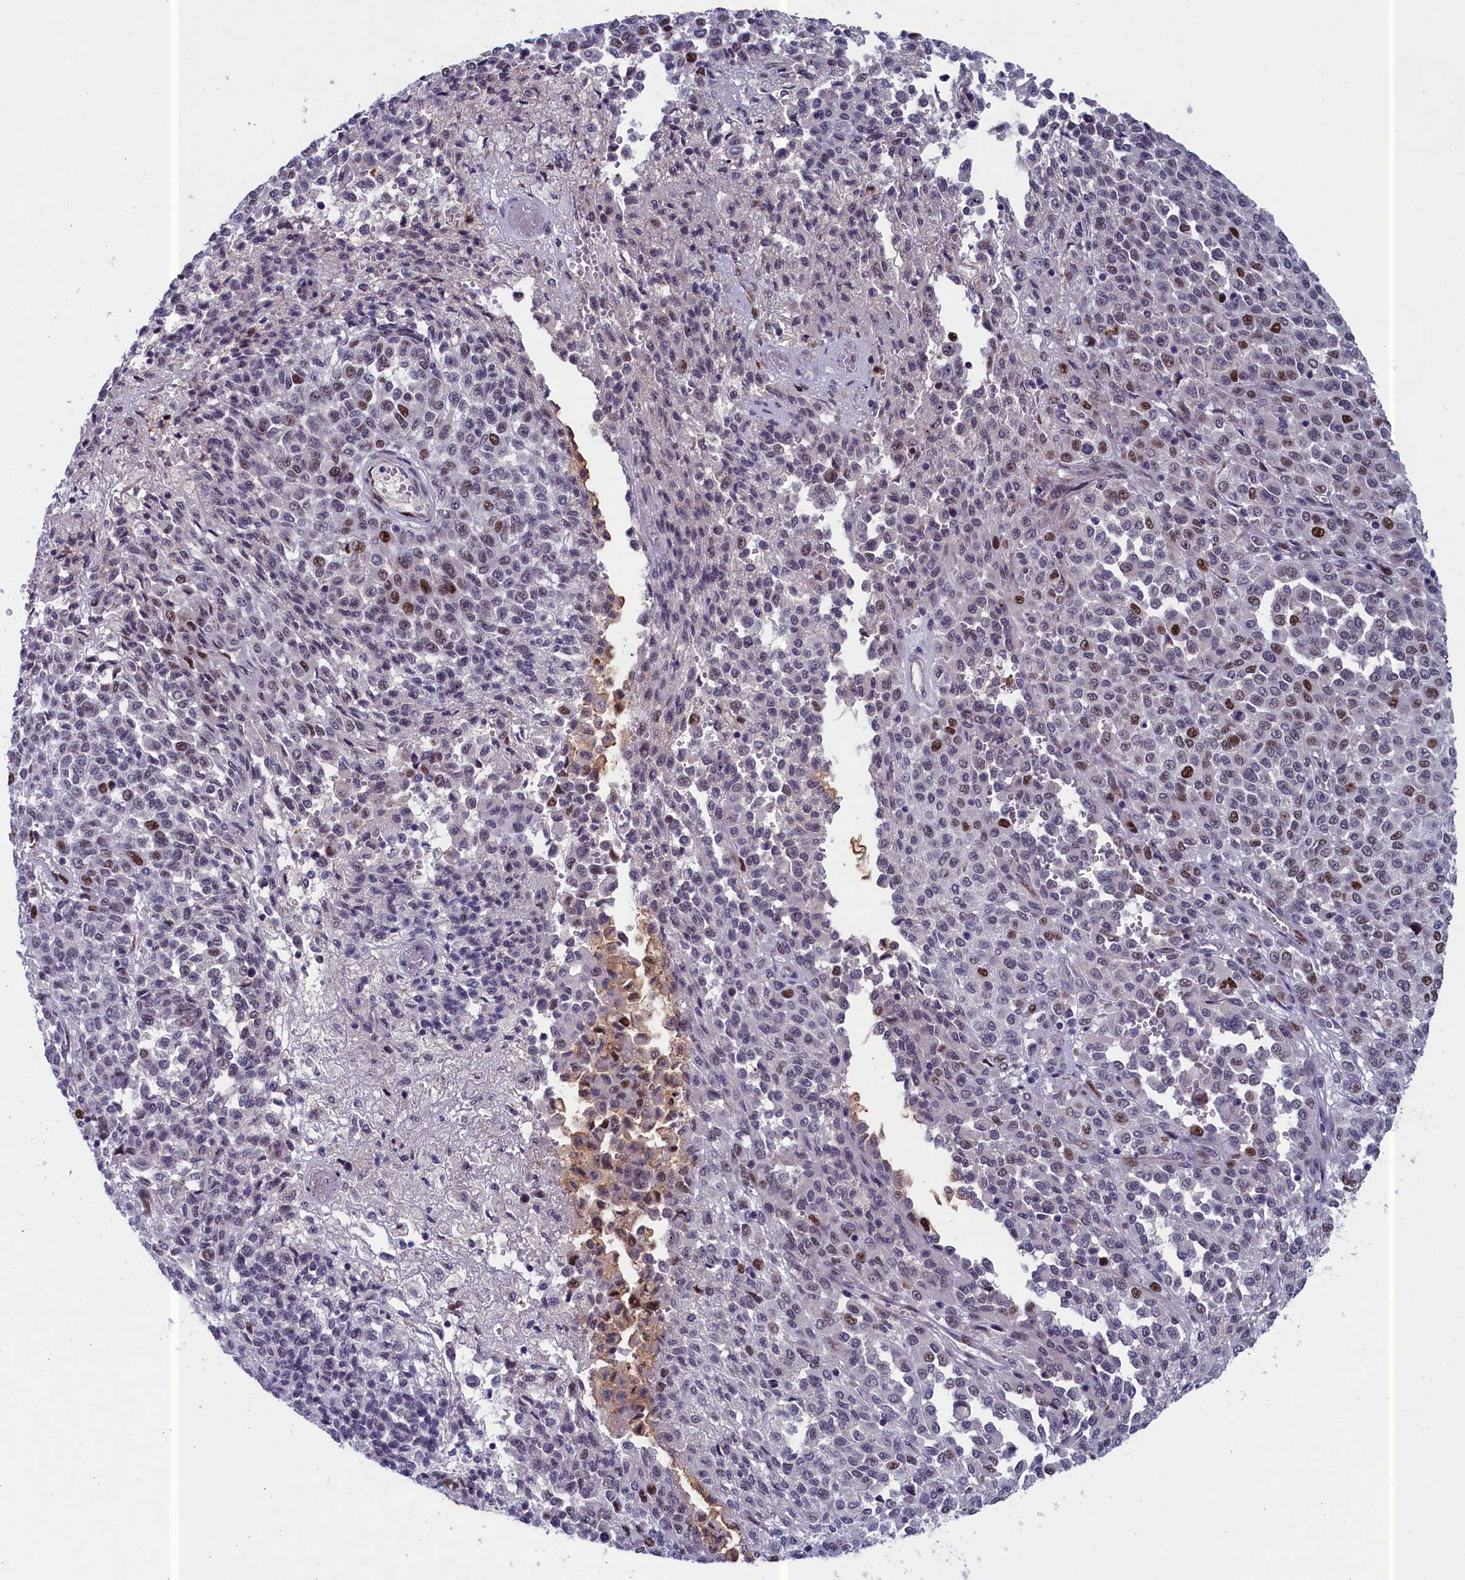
{"staining": {"intensity": "moderate", "quantity": "<25%", "location": "nuclear"}, "tissue": "melanoma", "cell_type": "Tumor cells", "image_type": "cancer", "snomed": [{"axis": "morphology", "description": "Malignant melanoma, Metastatic site"}, {"axis": "topography", "description": "Pancreas"}], "caption": "Immunohistochemistry staining of melanoma, which displays low levels of moderate nuclear staining in about <25% of tumor cells indicating moderate nuclear protein positivity. The staining was performed using DAB (3,3'-diaminobenzidine) (brown) for protein detection and nuclei were counterstained in hematoxylin (blue).", "gene": "LIG1", "patient": {"sex": "female", "age": 30}}